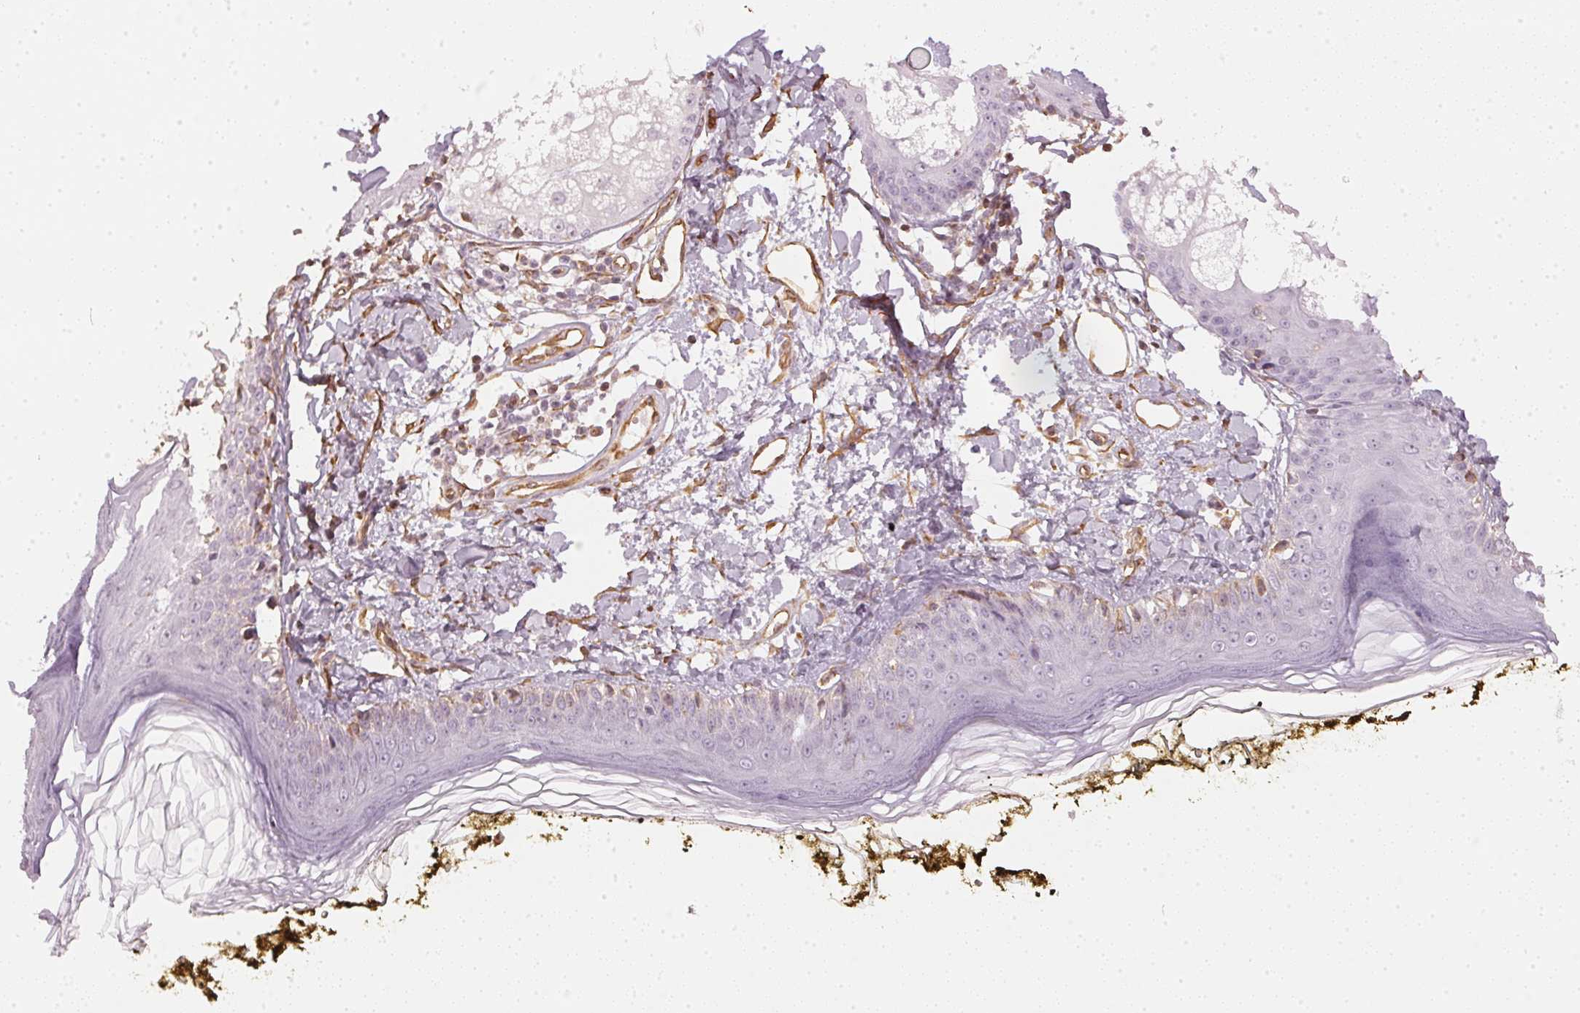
{"staining": {"intensity": "moderate", "quantity": "<25%", "location": "cytoplasmic/membranous,nuclear"}, "tissue": "skin", "cell_type": "Fibroblasts", "image_type": "normal", "snomed": [{"axis": "morphology", "description": "Normal tissue, NOS"}, {"axis": "topography", "description": "Skin"}], "caption": "Immunohistochemistry (IHC) micrograph of benign skin: human skin stained using IHC demonstrates low levels of moderate protein expression localized specifically in the cytoplasmic/membranous,nuclear of fibroblasts, appearing as a cytoplasmic/membranous,nuclear brown color.", "gene": "APLP1", "patient": {"sex": "male", "age": 76}}